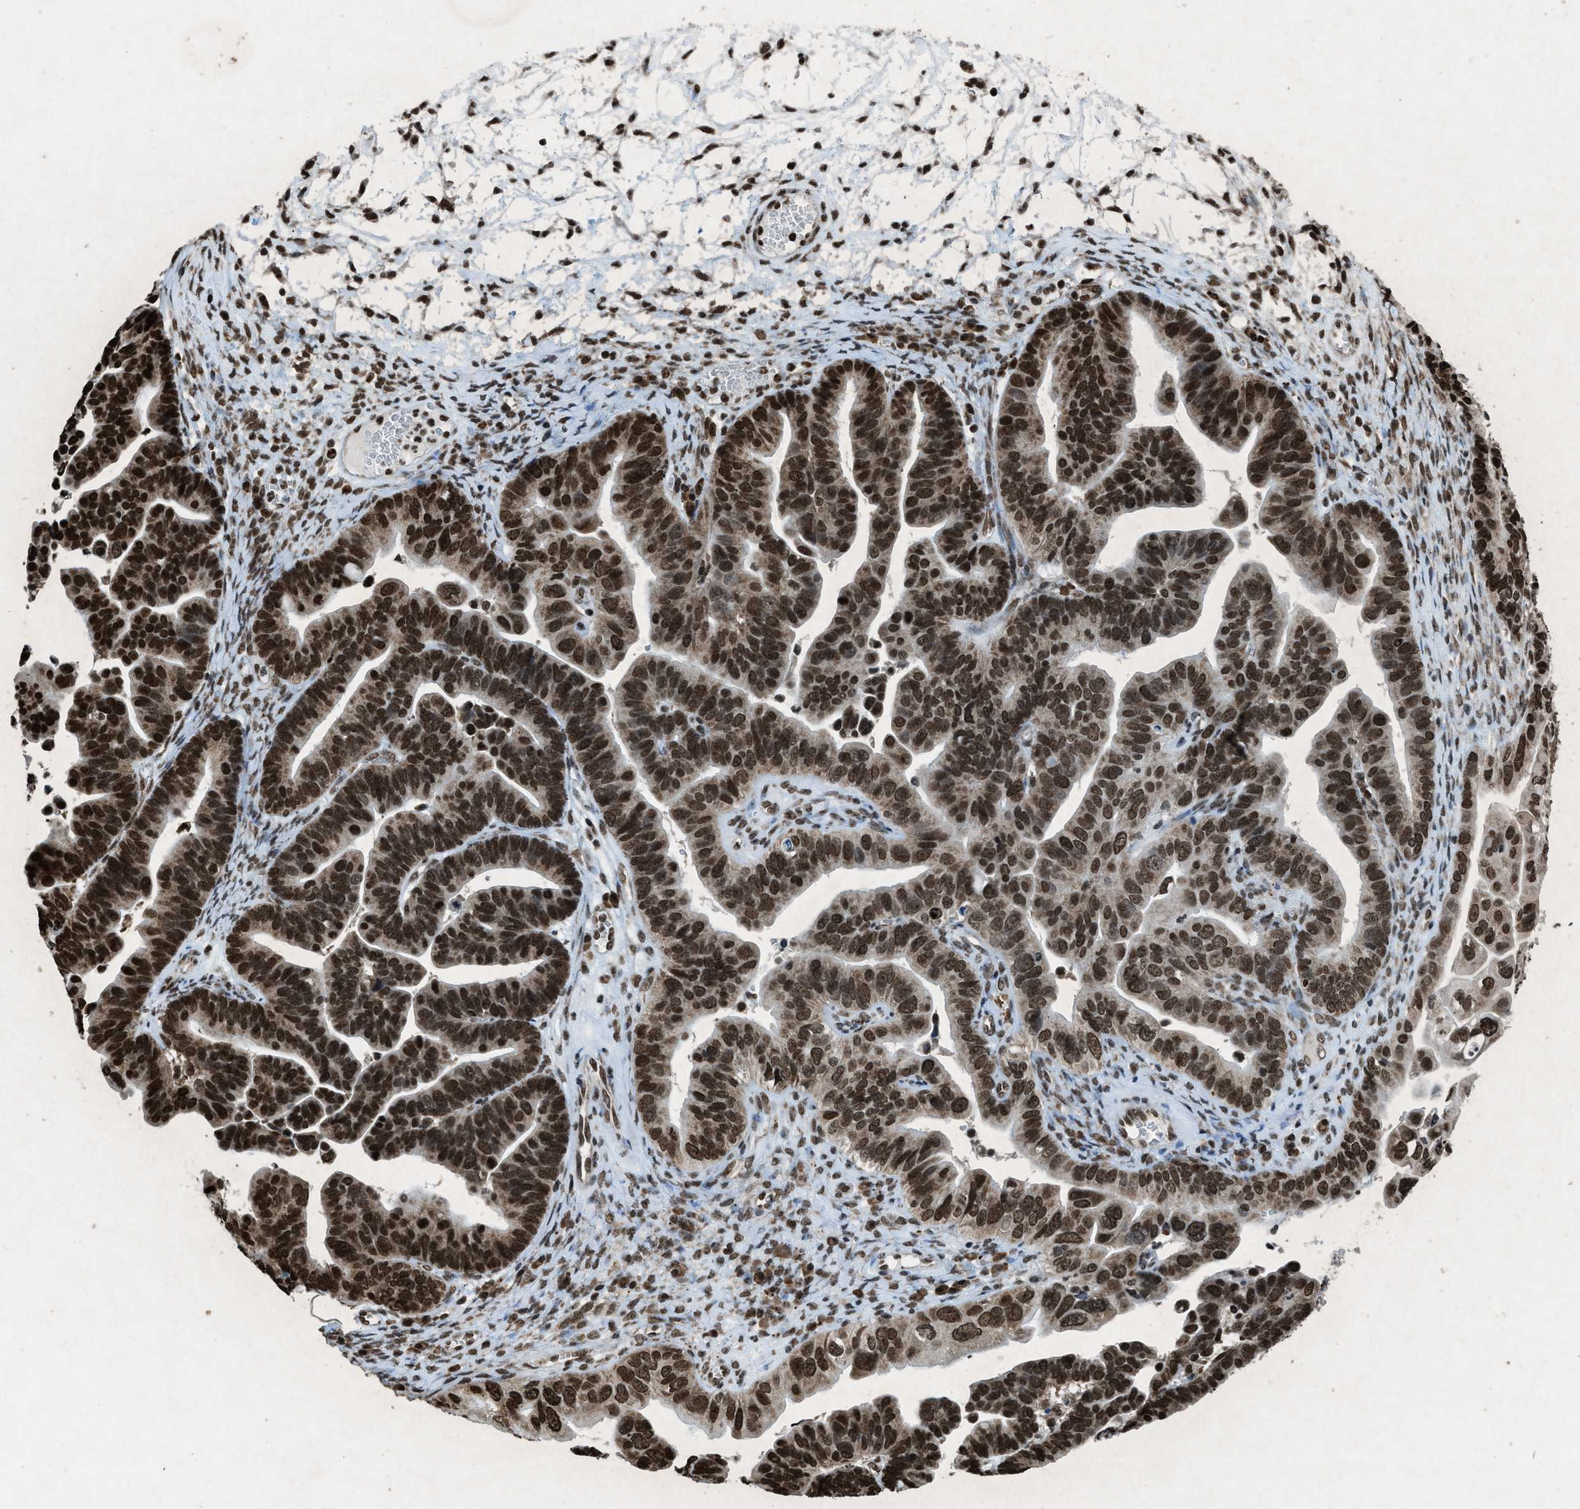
{"staining": {"intensity": "strong", "quantity": ">75%", "location": "nuclear"}, "tissue": "ovarian cancer", "cell_type": "Tumor cells", "image_type": "cancer", "snomed": [{"axis": "morphology", "description": "Cystadenocarcinoma, serous, NOS"}, {"axis": "topography", "description": "Ovary"}], "caption": "A high amount of strong nuclear expression is identified in approximately >75% of tumor cells in ovarian serous cystadenocarcinoma tissue.", "gene": "NXF1", "patient": {"sex": "female", "age": 56}}